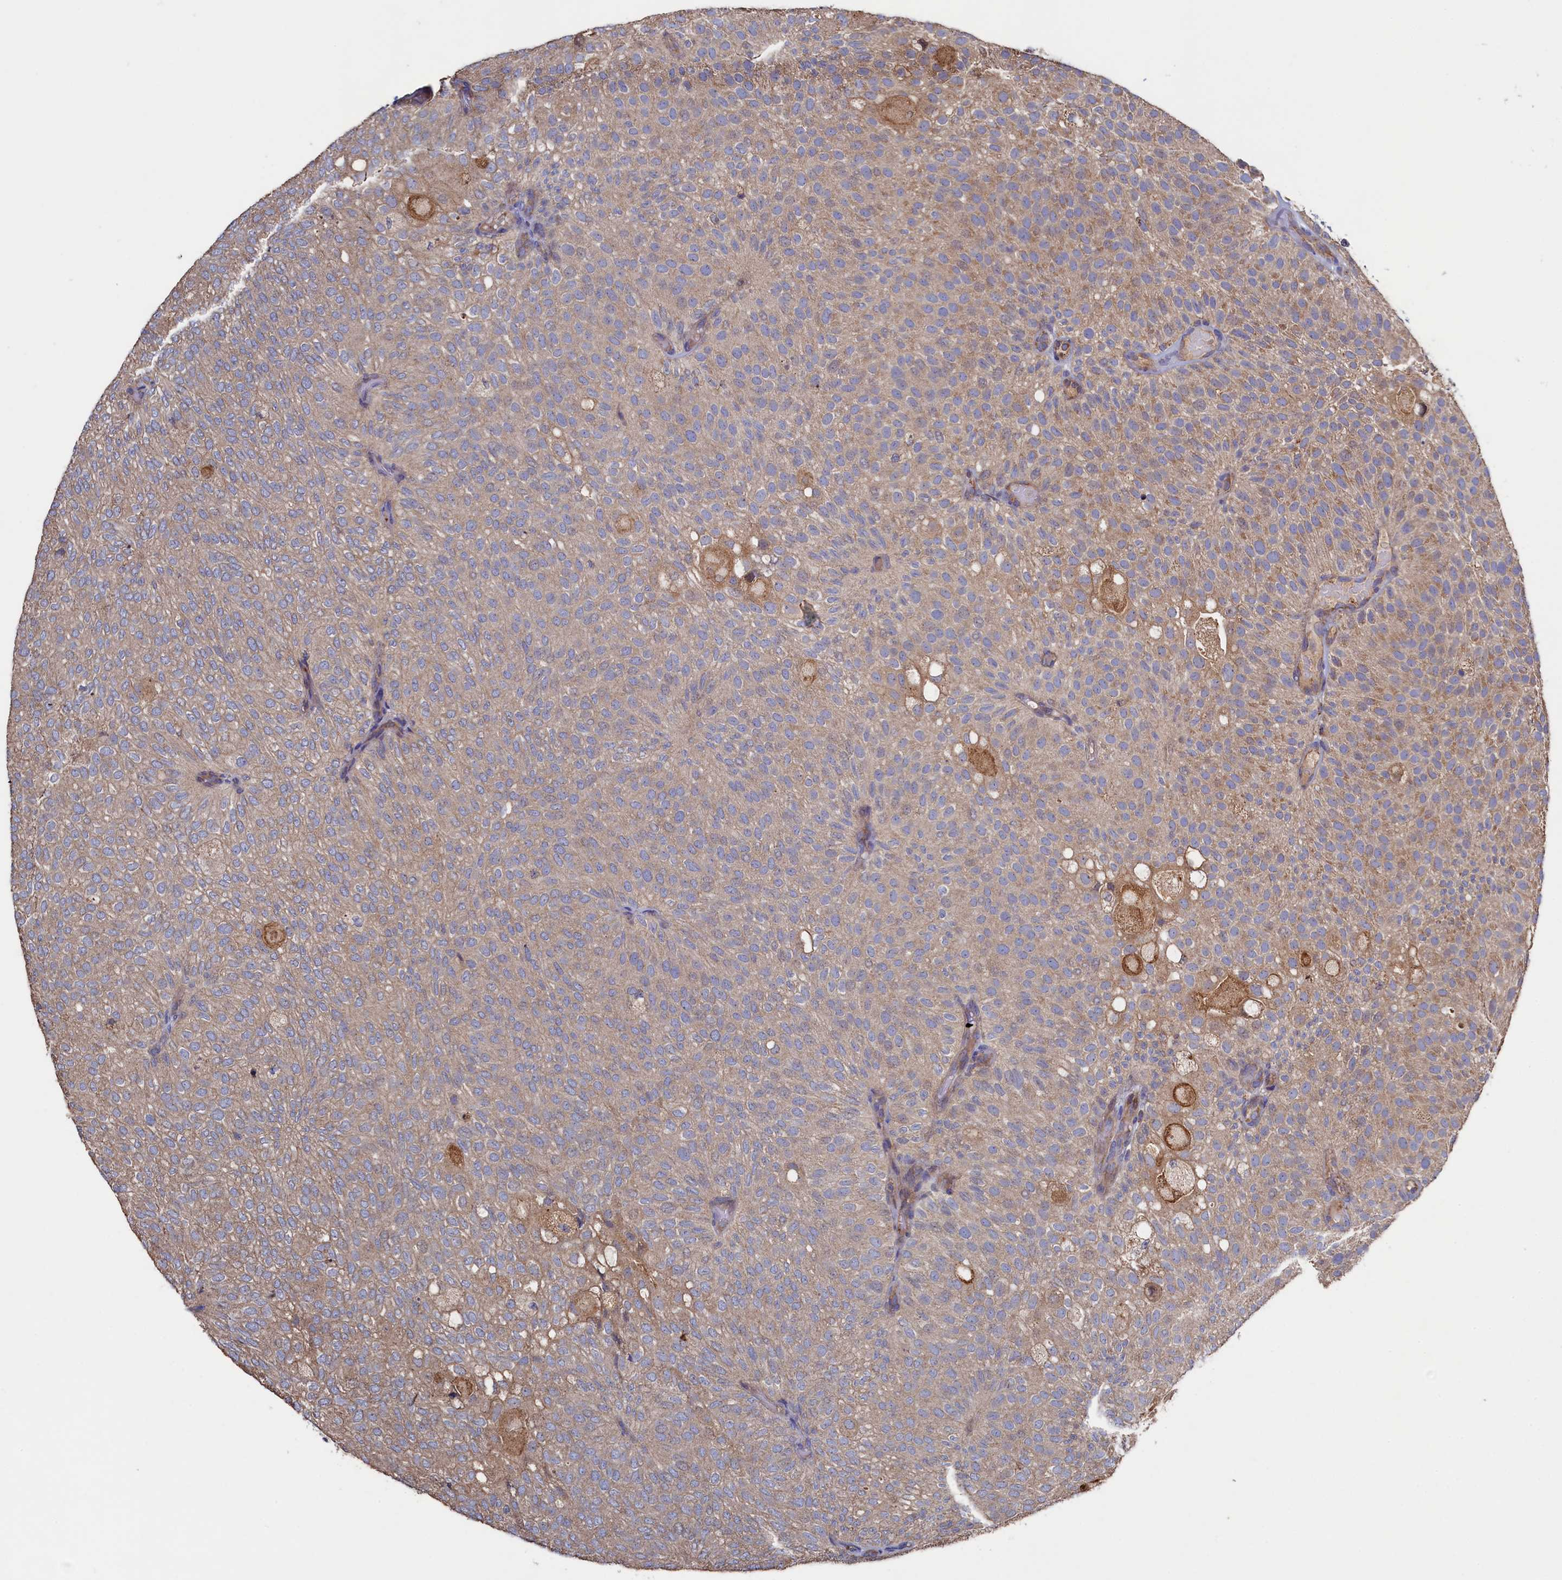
{"staining": {"intensity": "weak", "quantity": ">75%", "location": "cytoplasmic/membranous"}, "tissue": "urothelial cancer", "cell_type": "Tumor cells", "image_type": "cancer", "snomed": [{"axis": "morphology", "description": "Urothelial carcinoma, Low grade"}, {"axis": "topography", "description": "Urinary bladder"}], "caption": "Immunohistochemical staining of human urothelial cancer exhibits low levels of weak cytoplasmic/membranous staining in approximately >75% of tumor cells. (DAB IHC with brightfield microscopy, high magnification).", "gene": "TK2", "patient": {"sex": "male", "age": 78}}